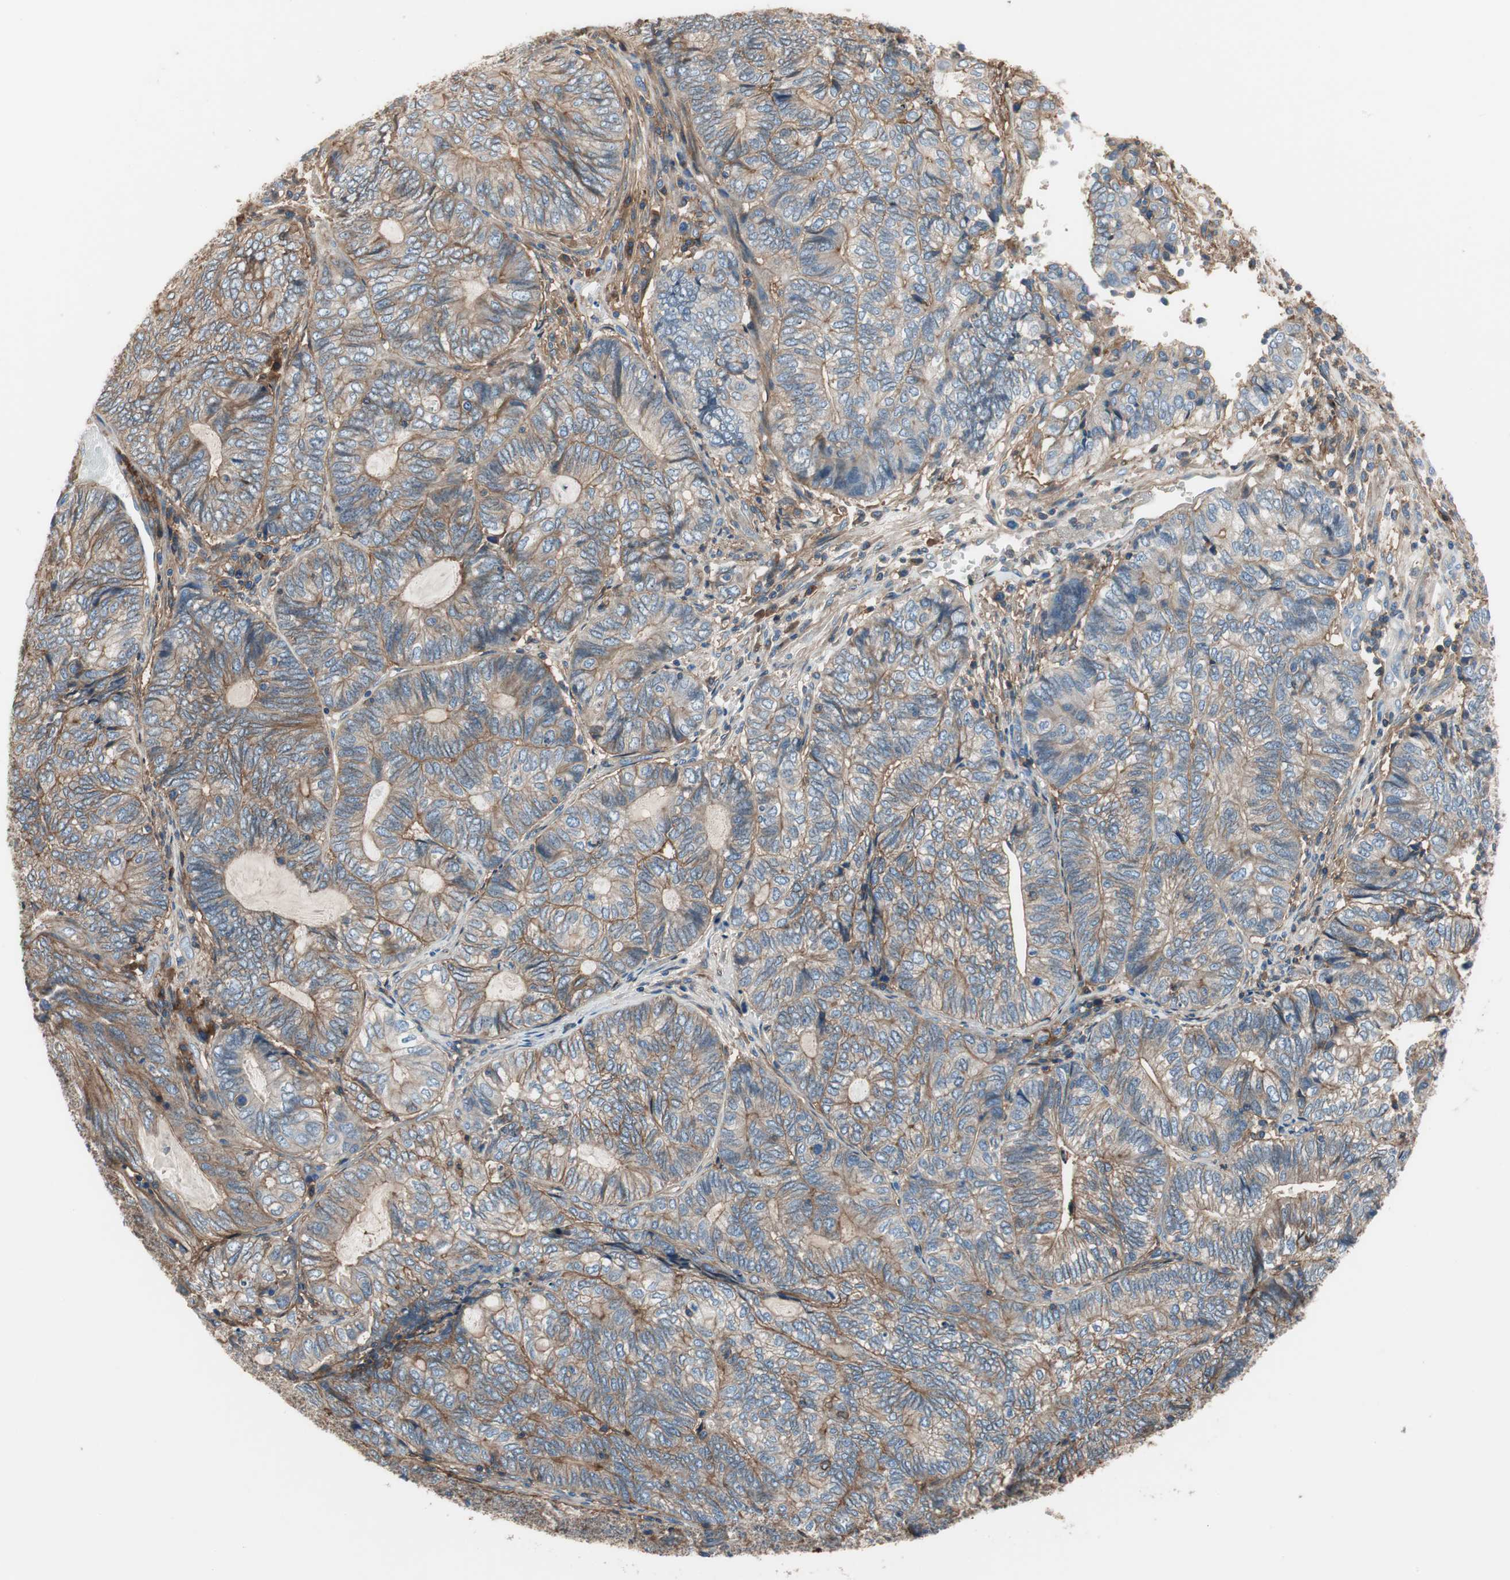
{"staining": {"intensity": "moderate", "quantity": "25%-75%", "location": "cytoplasmic/membranous"}, "tissue": "endometrial cancer", "cell_type": "Tumor cells", "image_type": "cancer", "snomed": [{"axis": "morphology", "description": "Adenocarcinoma, NOS"}, {"axis": "topography", "description": "Uterus"}, {"axis": "topography", "description": "Endometrium"}], "caption": "Brown immunohistochemical staining in human endometrial adenocarcinoma exhibits moderate cytoplasmic/membranous staining in approximately 25%-75% of tumor cells.", "gene": "IL1RL1", "patient": {"sex": "female", "age": 70}}